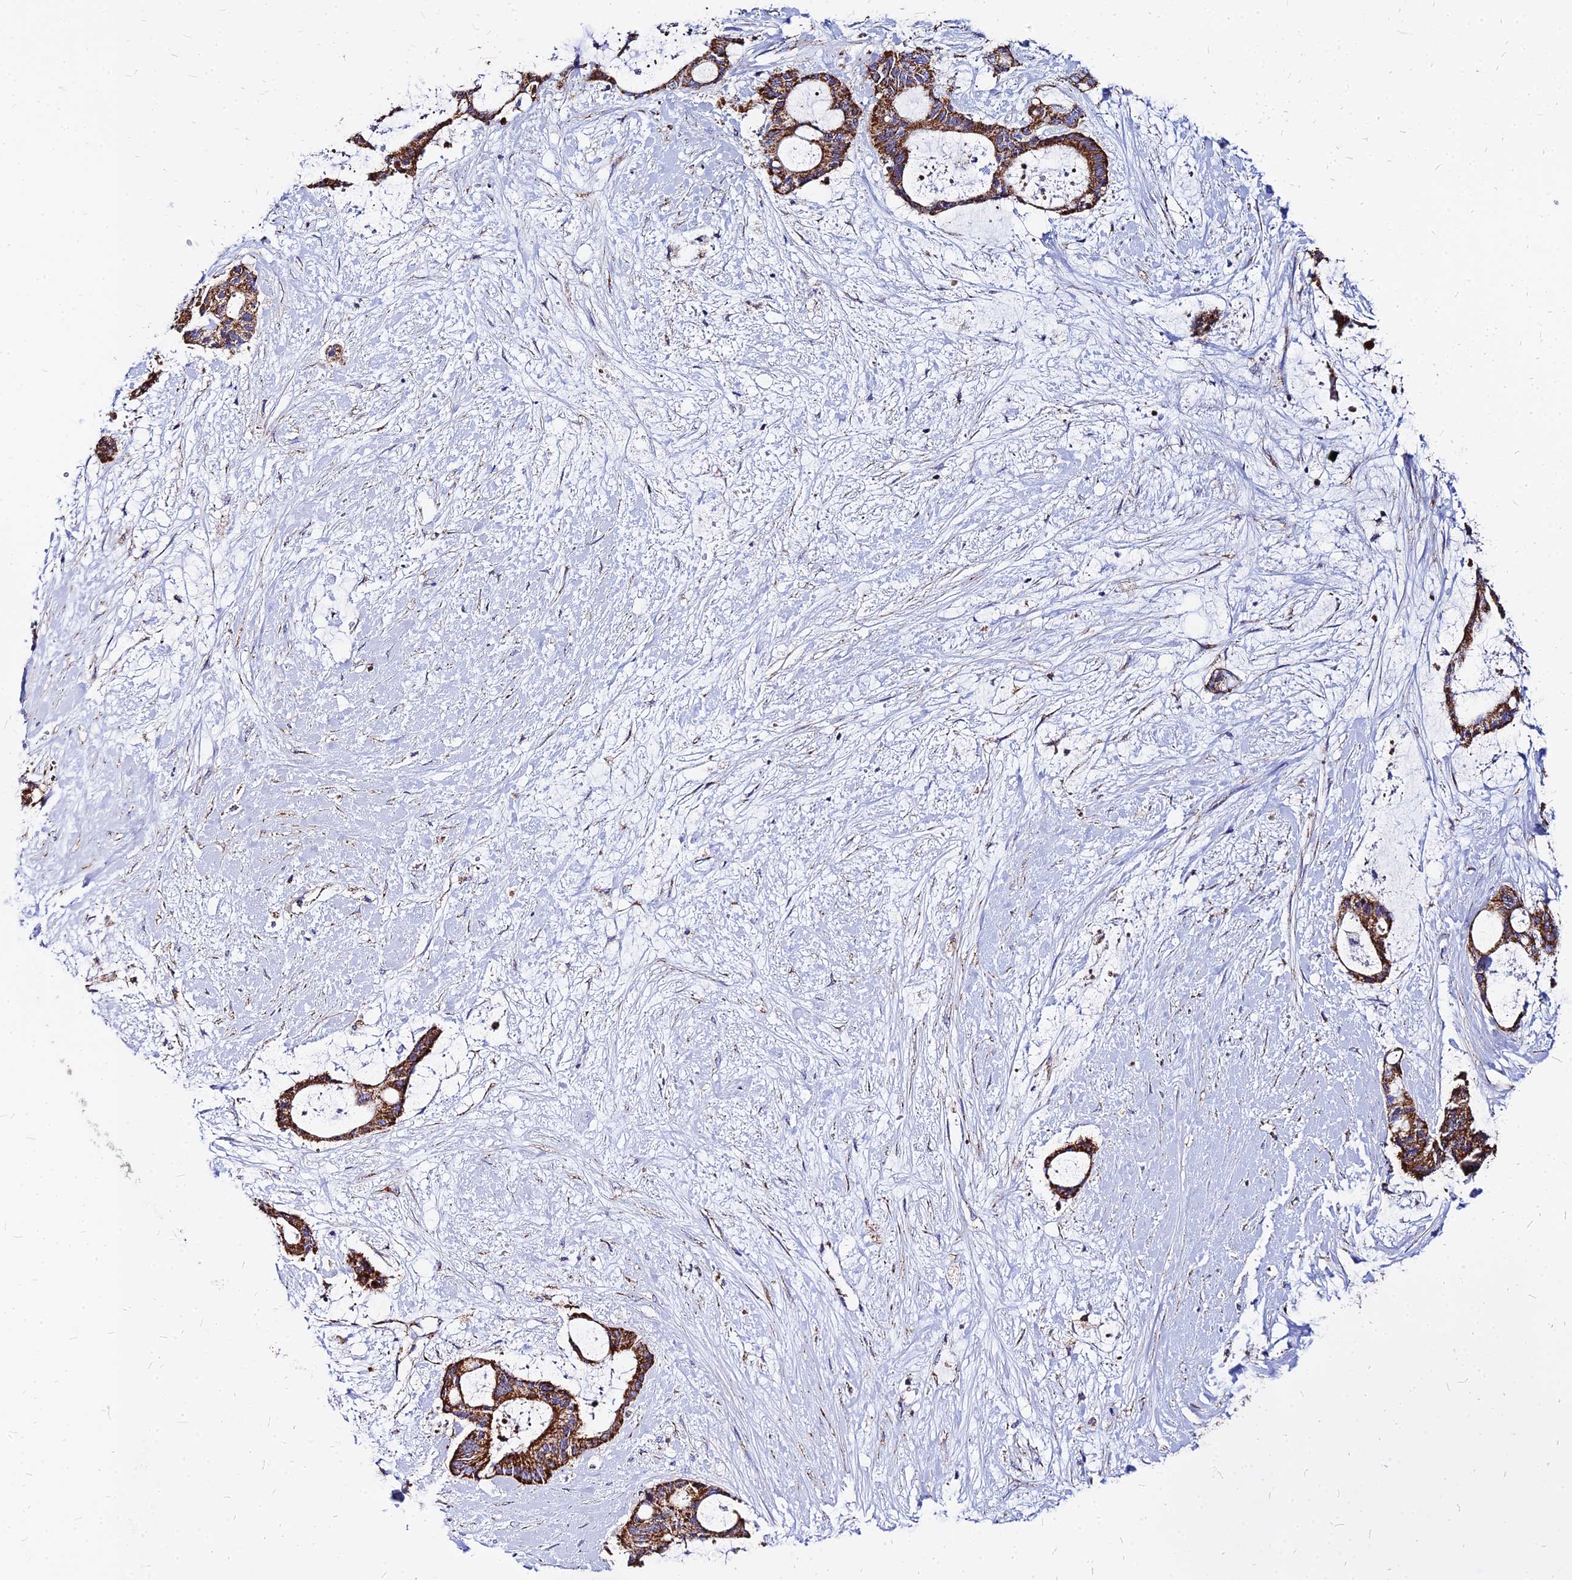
{"staining": {"intensity": "strong", "quantity": ">75%", "location": "cytoplasmic/membranous"}, "tissue": "liver cancer", "cell_type": "Tumor cells", "image_type": "cancer", "snomed": [{"axis": "morphology", "description": "Normal tissue, NOS"}, {"axis": "morphology", "description": "Cholangiocarcinoma"}, {"axis": "topography", "description": "Liver"}, {"axis": "topography", "description": "Peripheral nerve tissue"}], "caption": "Liver cancer was stained to show a protein in brown. There is high levels of strong cytoplasmic/membranous positivity in approximately >75% of tumor cells.", "gene": "DLD", "patient": {"sex": "female", "age": 73}}